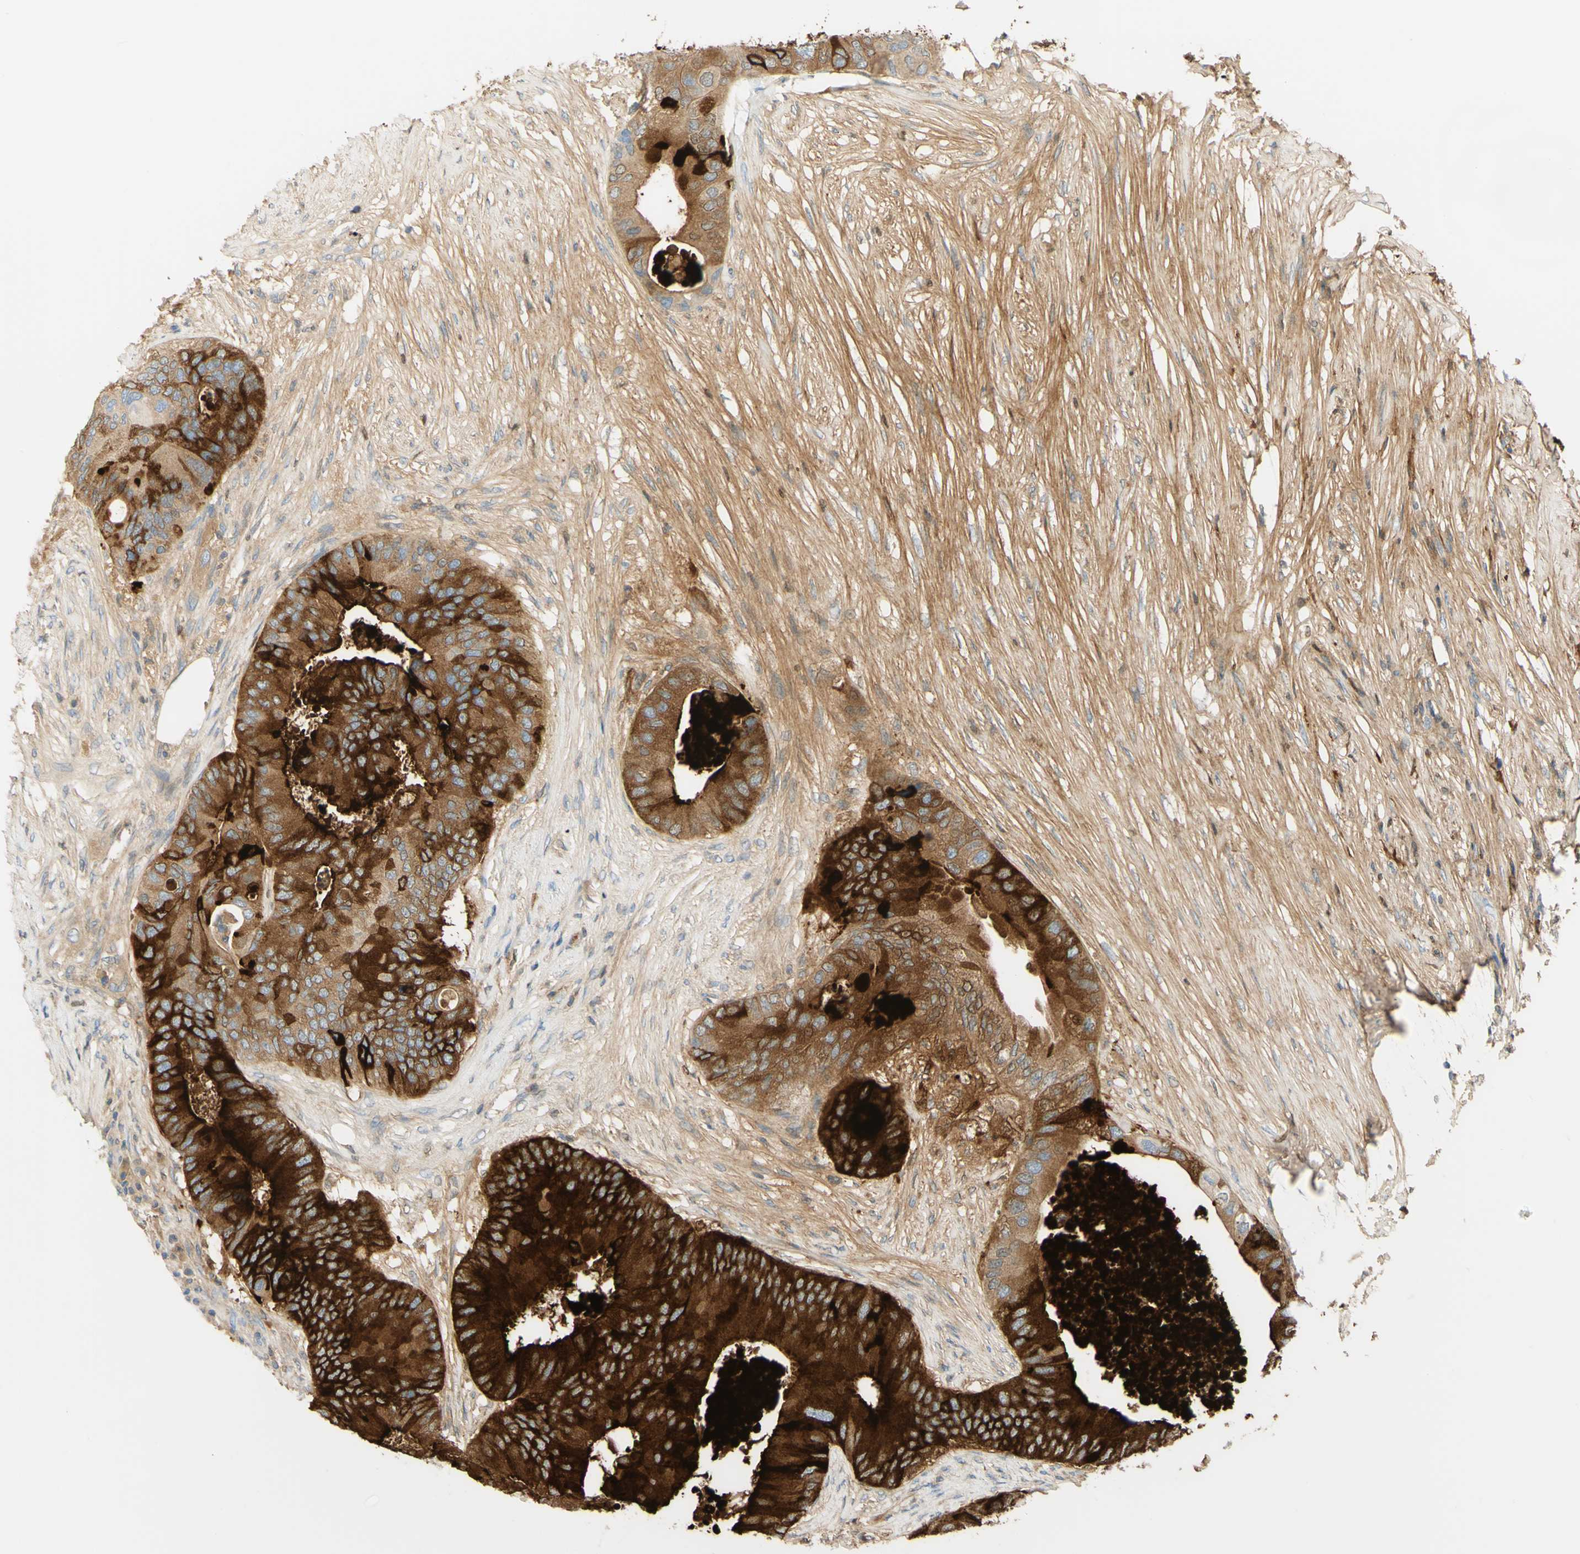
{"staining": {"intensity": "strong", "quantity": ">75%", "location": "cytoplasmic/membranous"}, "tissue": "colorectal cancer", "cell_type": "Tumor cells", "image_type": "cancer", "snomed": [{"axis": "morphology", "description": "Adenocarcinoma, NOS"}, {"axis": "topography", "description": "Colon"}], "caption": "Adenocarcinoma (colorectal) tissue reveals strong cytoplasmic/membranous staining in about >75% of tumor cells", "gene": "PIGR", "patient": {"sex": "male", "age": 71}}